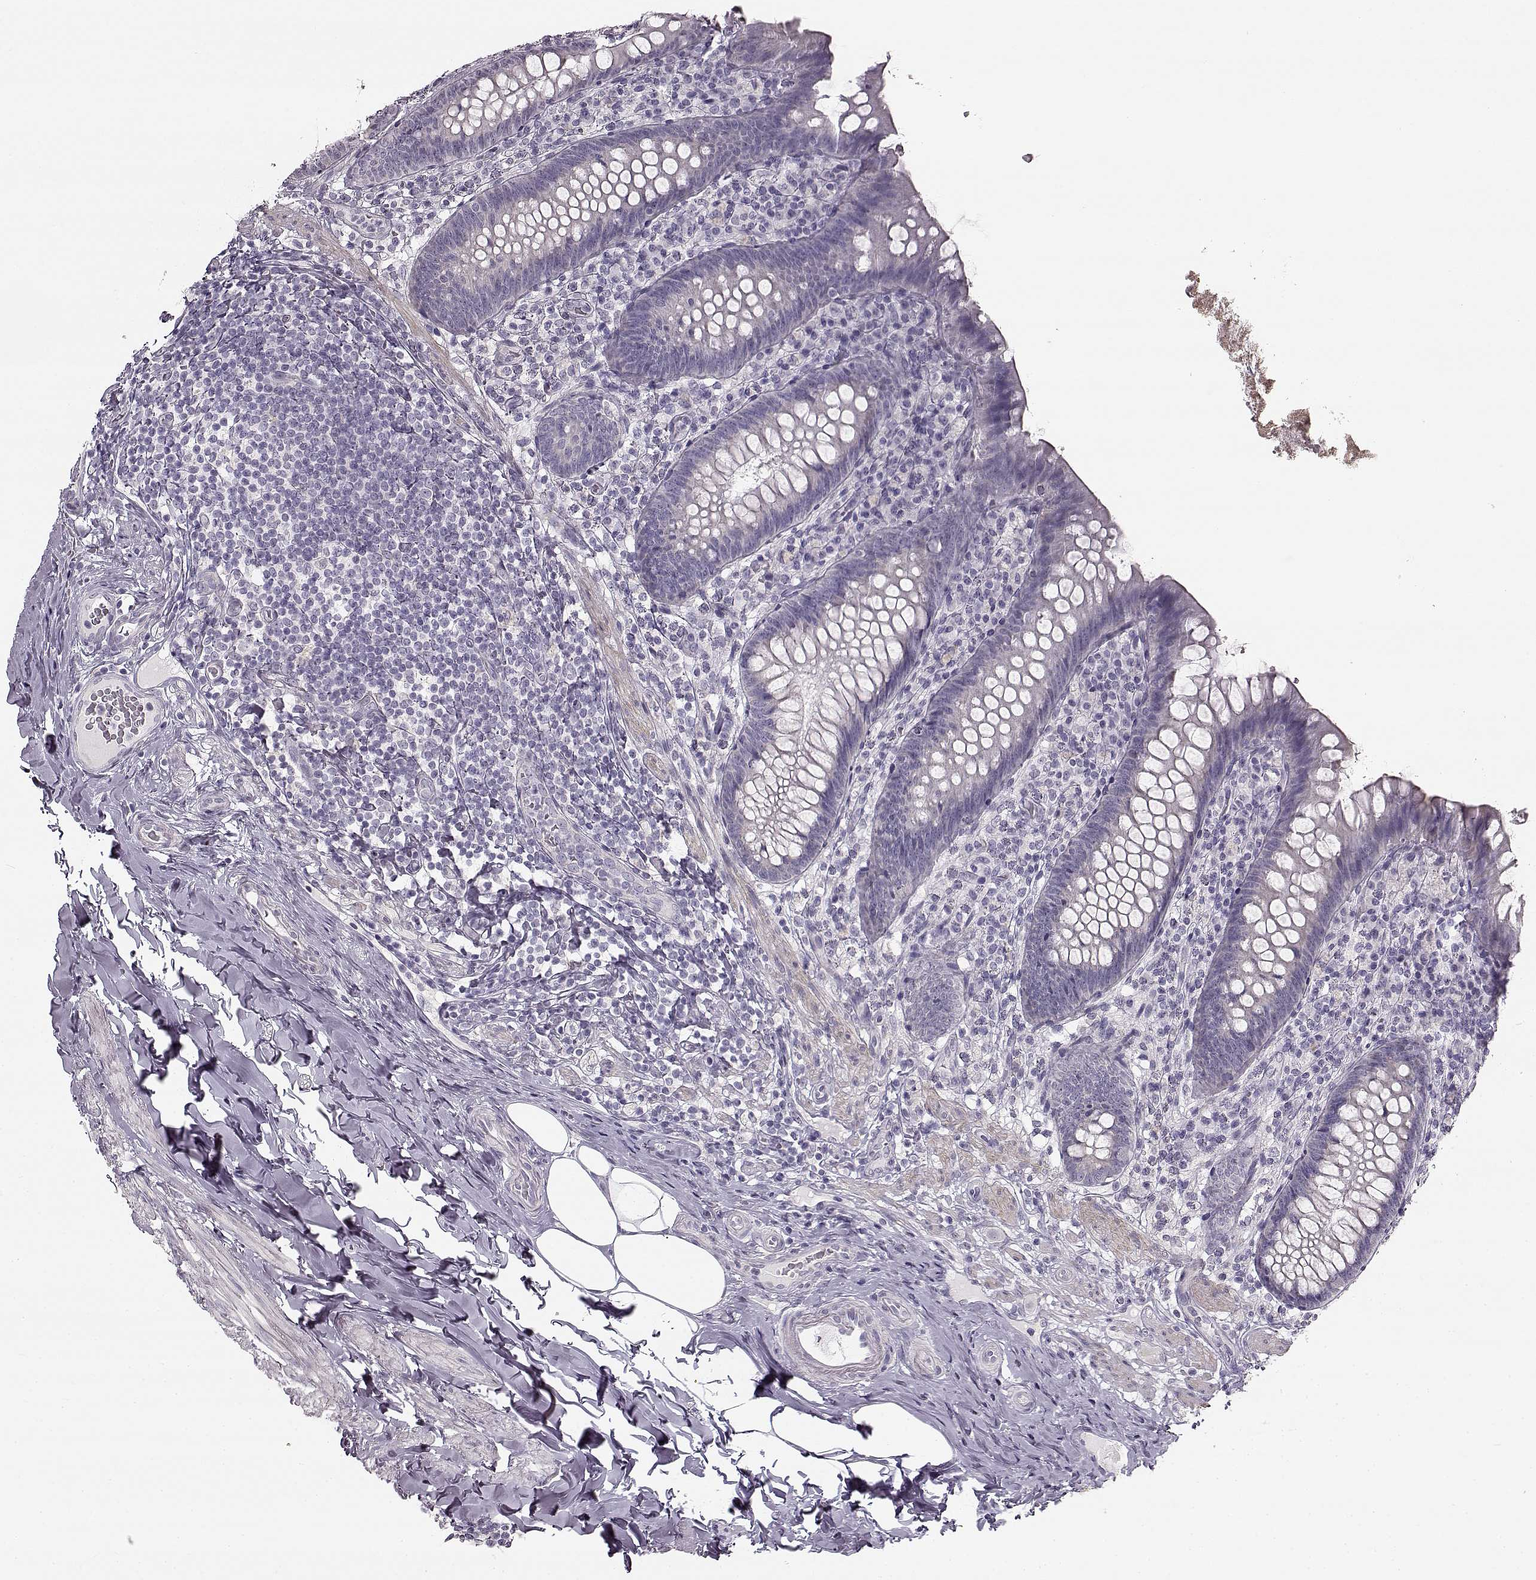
{"staining": {"intensity": "negative", "quantity": "none", "location": "none"}, "tissue": "appendix", "cell_type": "Glandular cells", "image_type": "normal", "snomed": [{"axis": "morphology", "description": "Normal tissue, NOS"}, {"axis": "topography", "description": "Appendix"}], "caption": "The immunohistochemistry (IHC) micrograph has no significant staining in glandular cells of appendix.", "gene": "MAP6D1", "patient": {"sex": "male", "age": 47}}